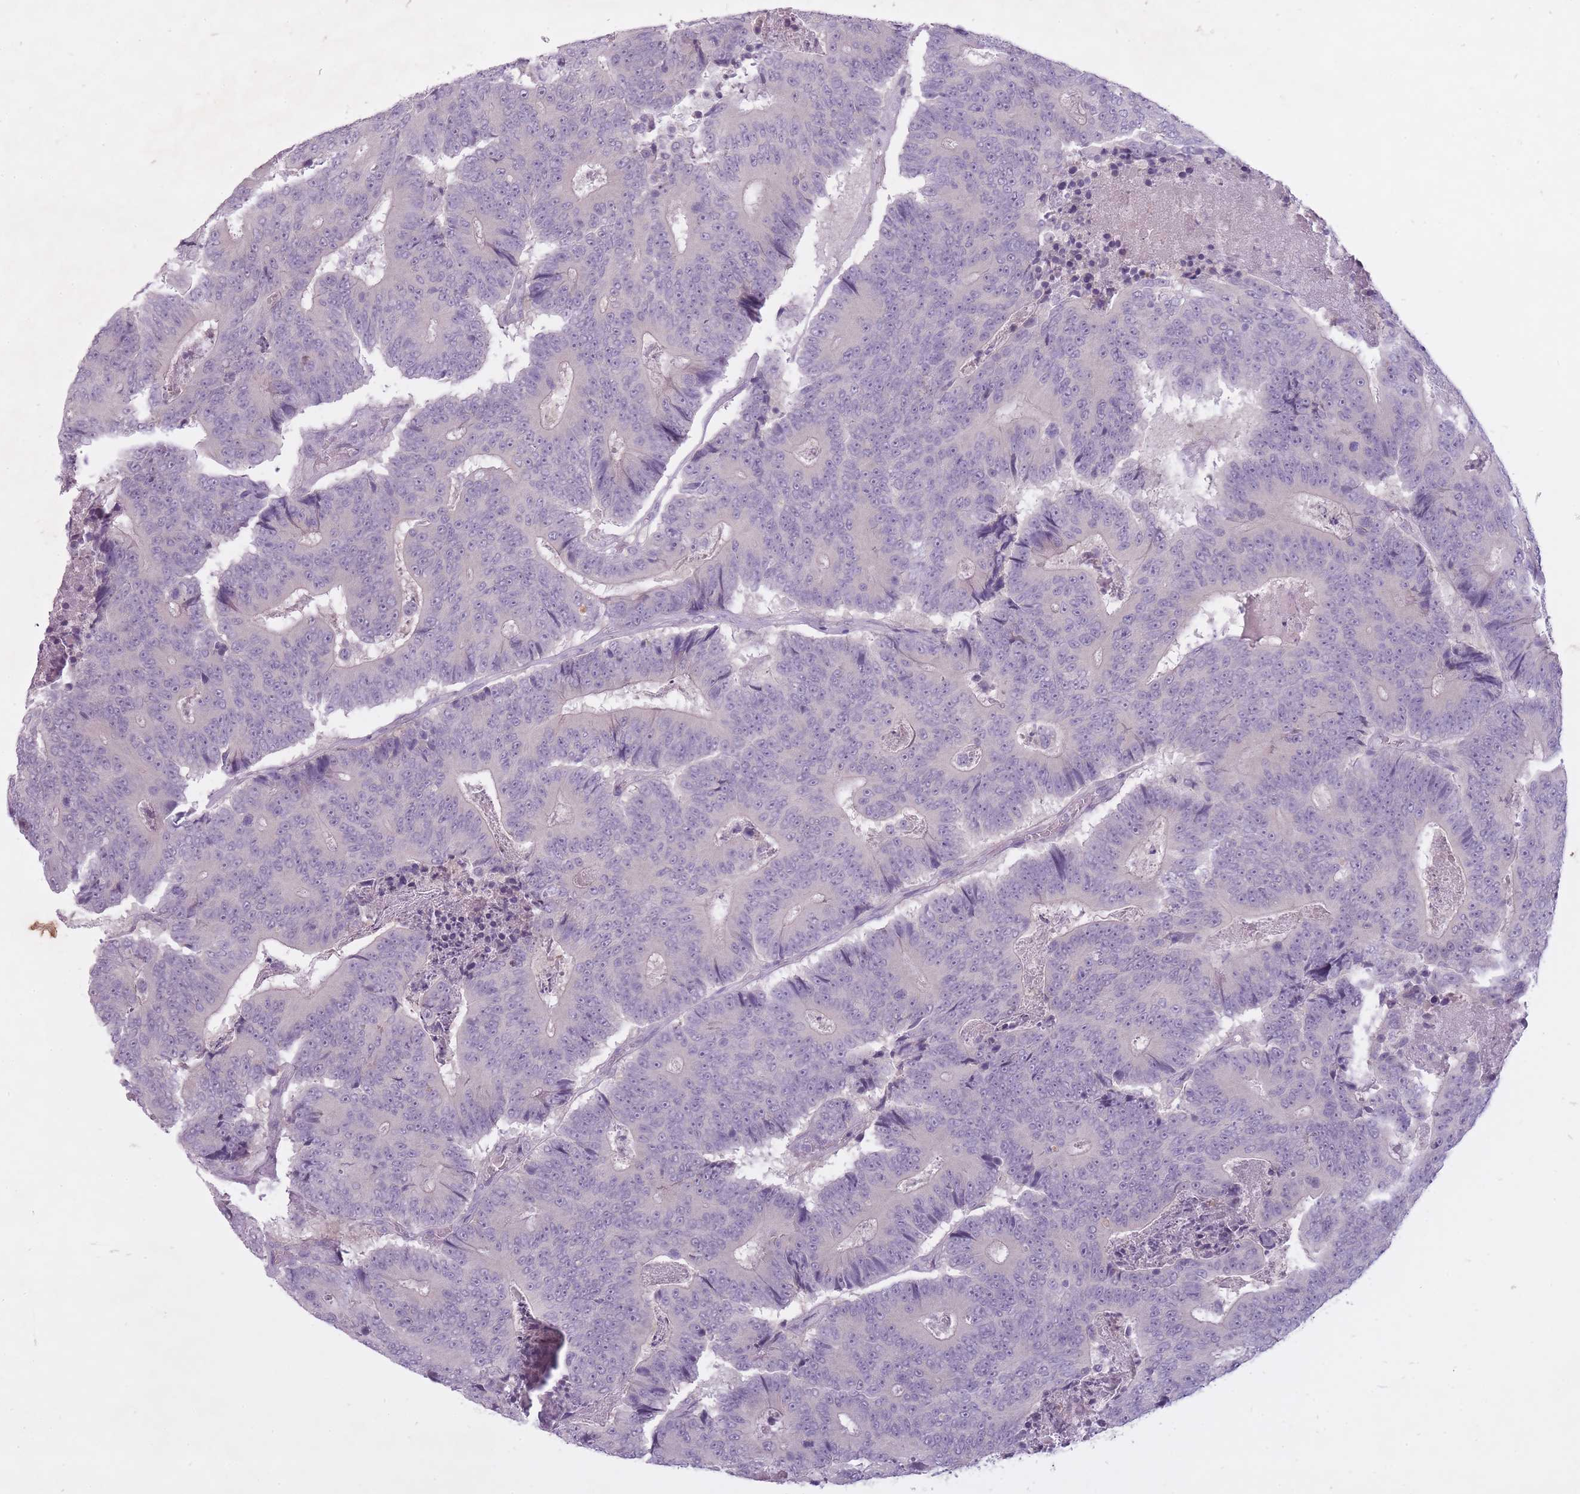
{"staining": {"intensity": "negative", "quantity": "none", "location": "none"}, "tissue": "colorectal cancer", "cell_type": "Tumor cells", "image_type": "cancer", "snomed": [{"axis": "morphology", "description": "Adenocarcinoma, NOS"}, {"axis": "topography", "description": "Colon"}], "caption": "Immunohistochemistry (IHC) of human colorectal cancer (adenocarcinoma) shows no positivity in tumor cells.", "gene": "FAM43B", "patient": {"sex": "male", "age": 83}}